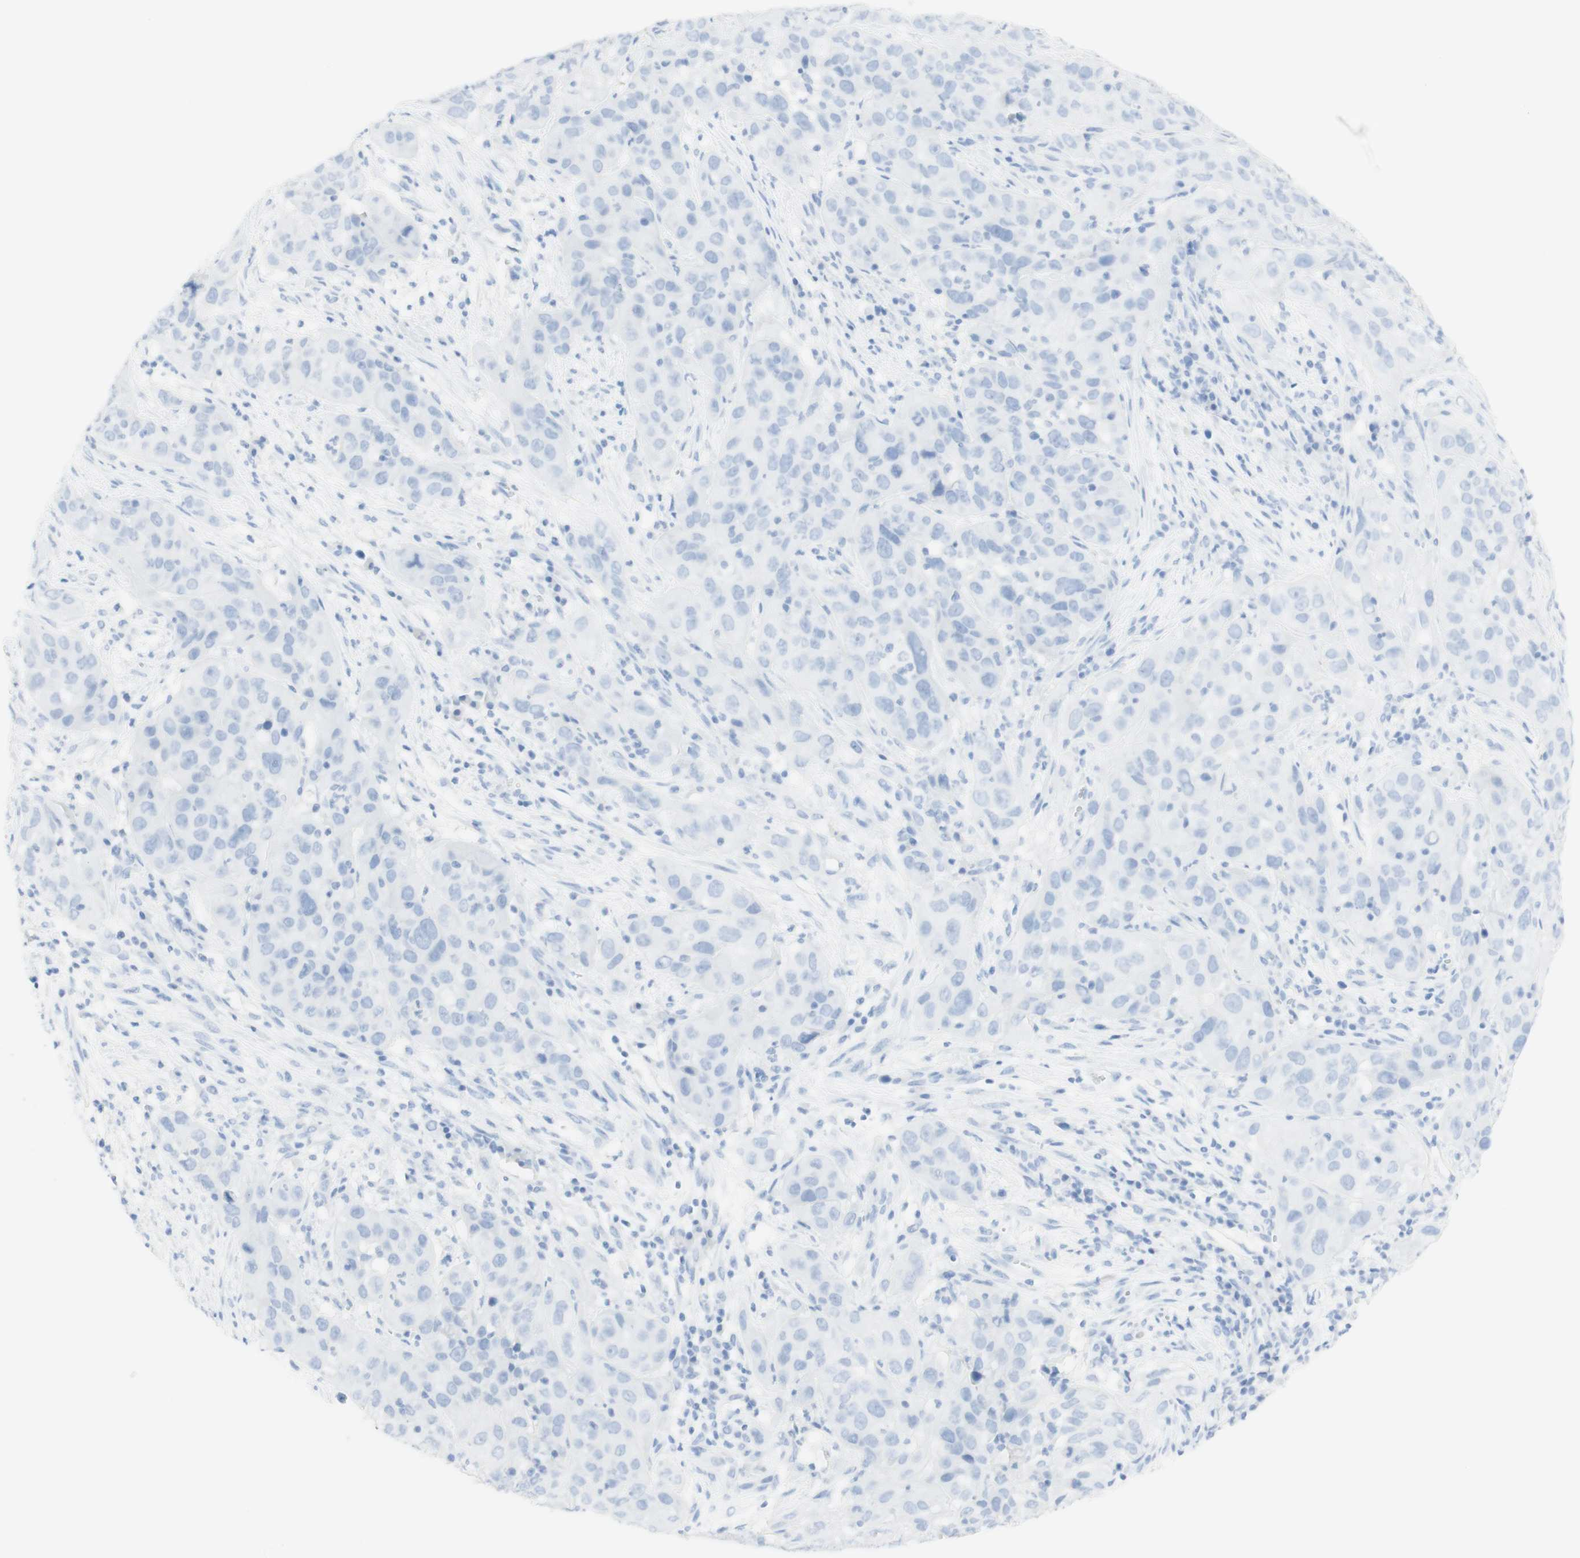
{"staining": {"intensity": "negative", "quantity": "none", "location": "none"}, "tissue": "cervical cancer", "cell_type": "Tumor cells", "image_type": "cancer", "snomed": [{"axis": "morphology", "description": "Squamous cell carcinoma, NOS"}, {"axis": "topography", "description": "Cervix"}], "caption": "Image shows no significant protein expression in tumor cells of cervical cancer (squamous cell carcinoma). The staining is performed using DAB brown chromogen with nuclei counter-stained in using hematoxylin.", "gene": "TPO", "patient": {"sex": "female", "age": 32}}